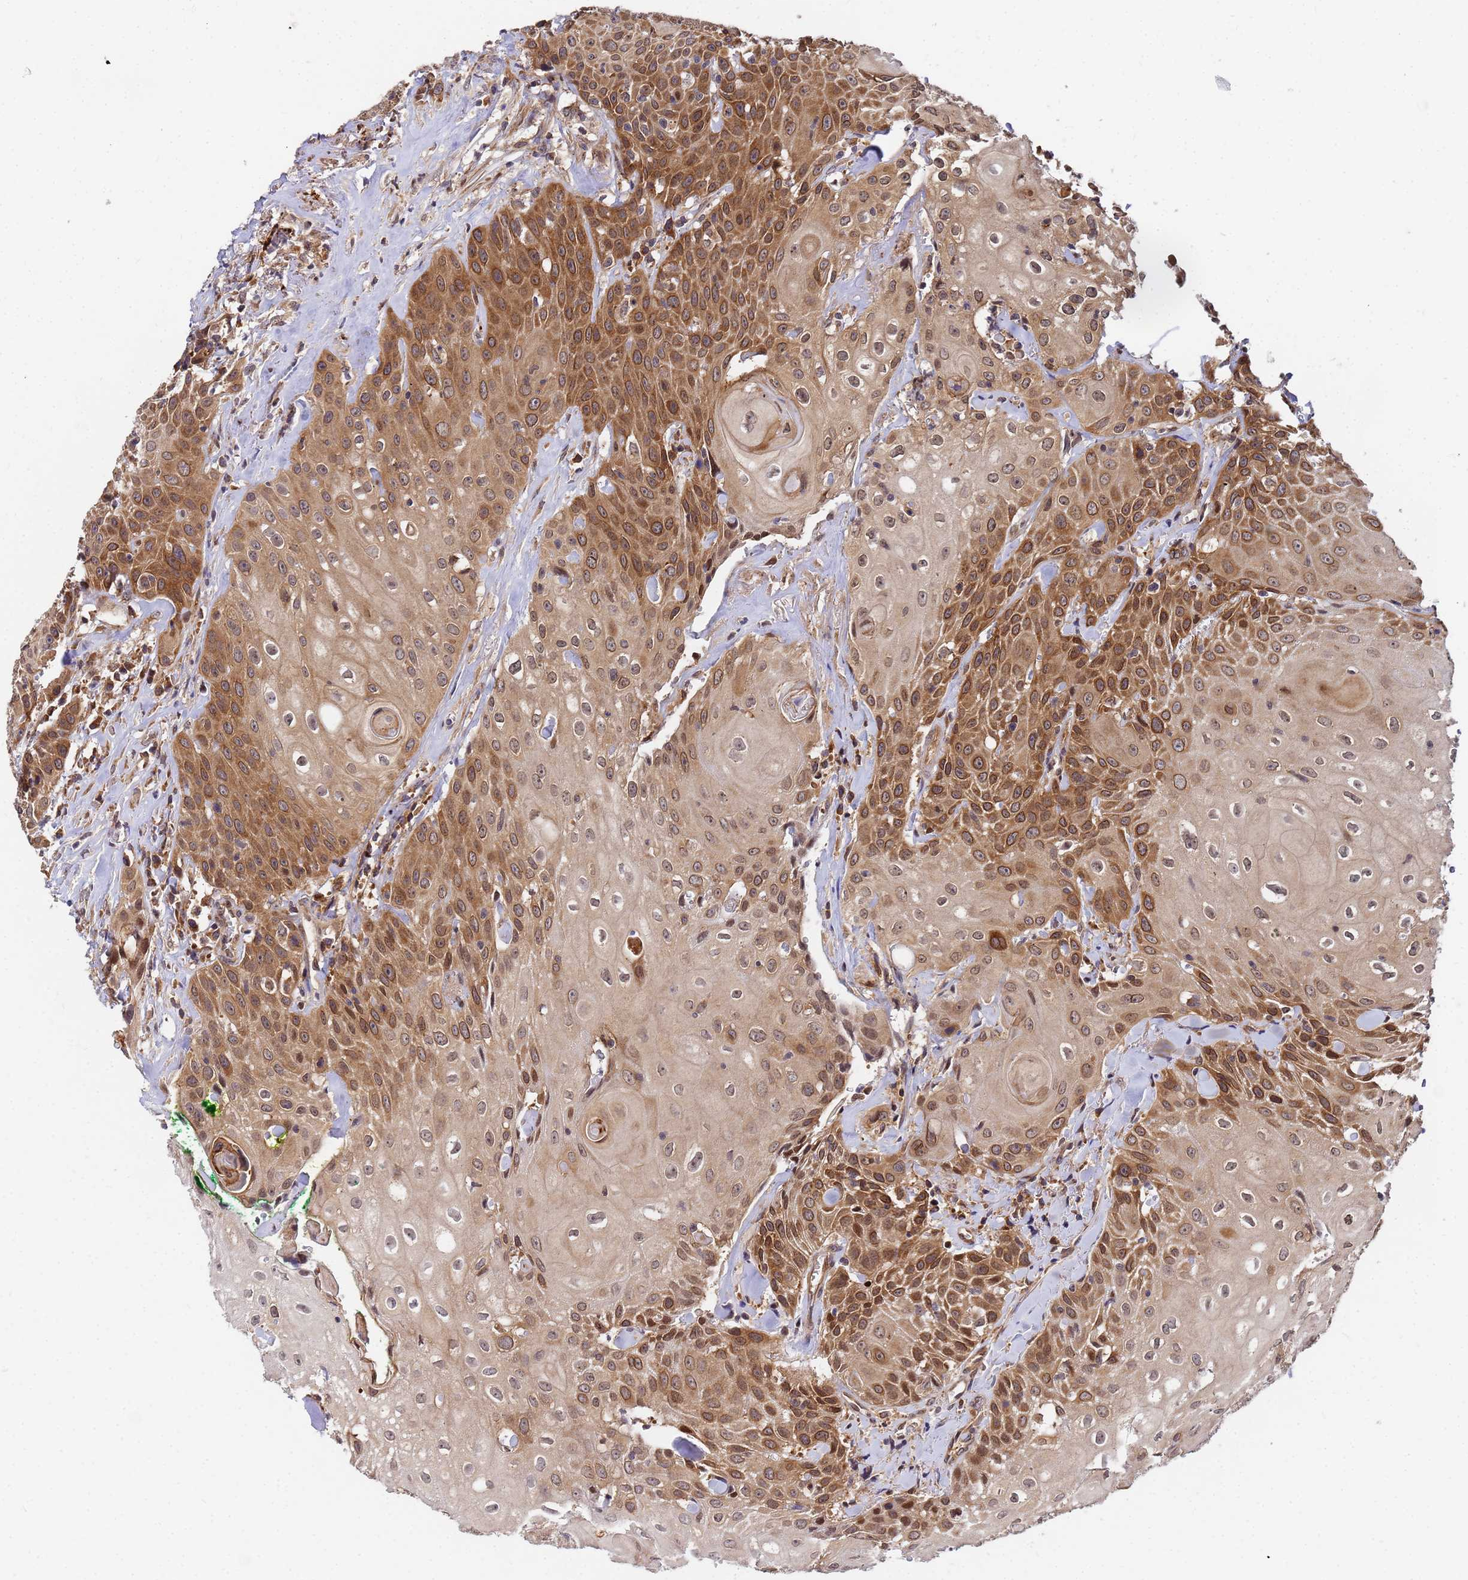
{"staining": {"intensity": "moderate", "quantity": ">75%", "location": "cytoplasmic/membranous,nuclear"}, "tissue": "head and neck cancer", "cell_type": "Tumor cells", "image_type": "cancer", "snomed": [{"axis": "morphology", "description": "Squamous cell carcinoma, NOS"}, {"axis": "topography", "description": "Oral tissue"}, {"axis": "topography", "description": "Head-Neck"}], "caption": "Tumor cells reveal moderate cytoplasmic/membranous and nuclear expression in about >75% of cells in head and neck squamous cell carcinoma.", "gene": "UNC93B1", "patient": {"sex": "female", "age": 82}}